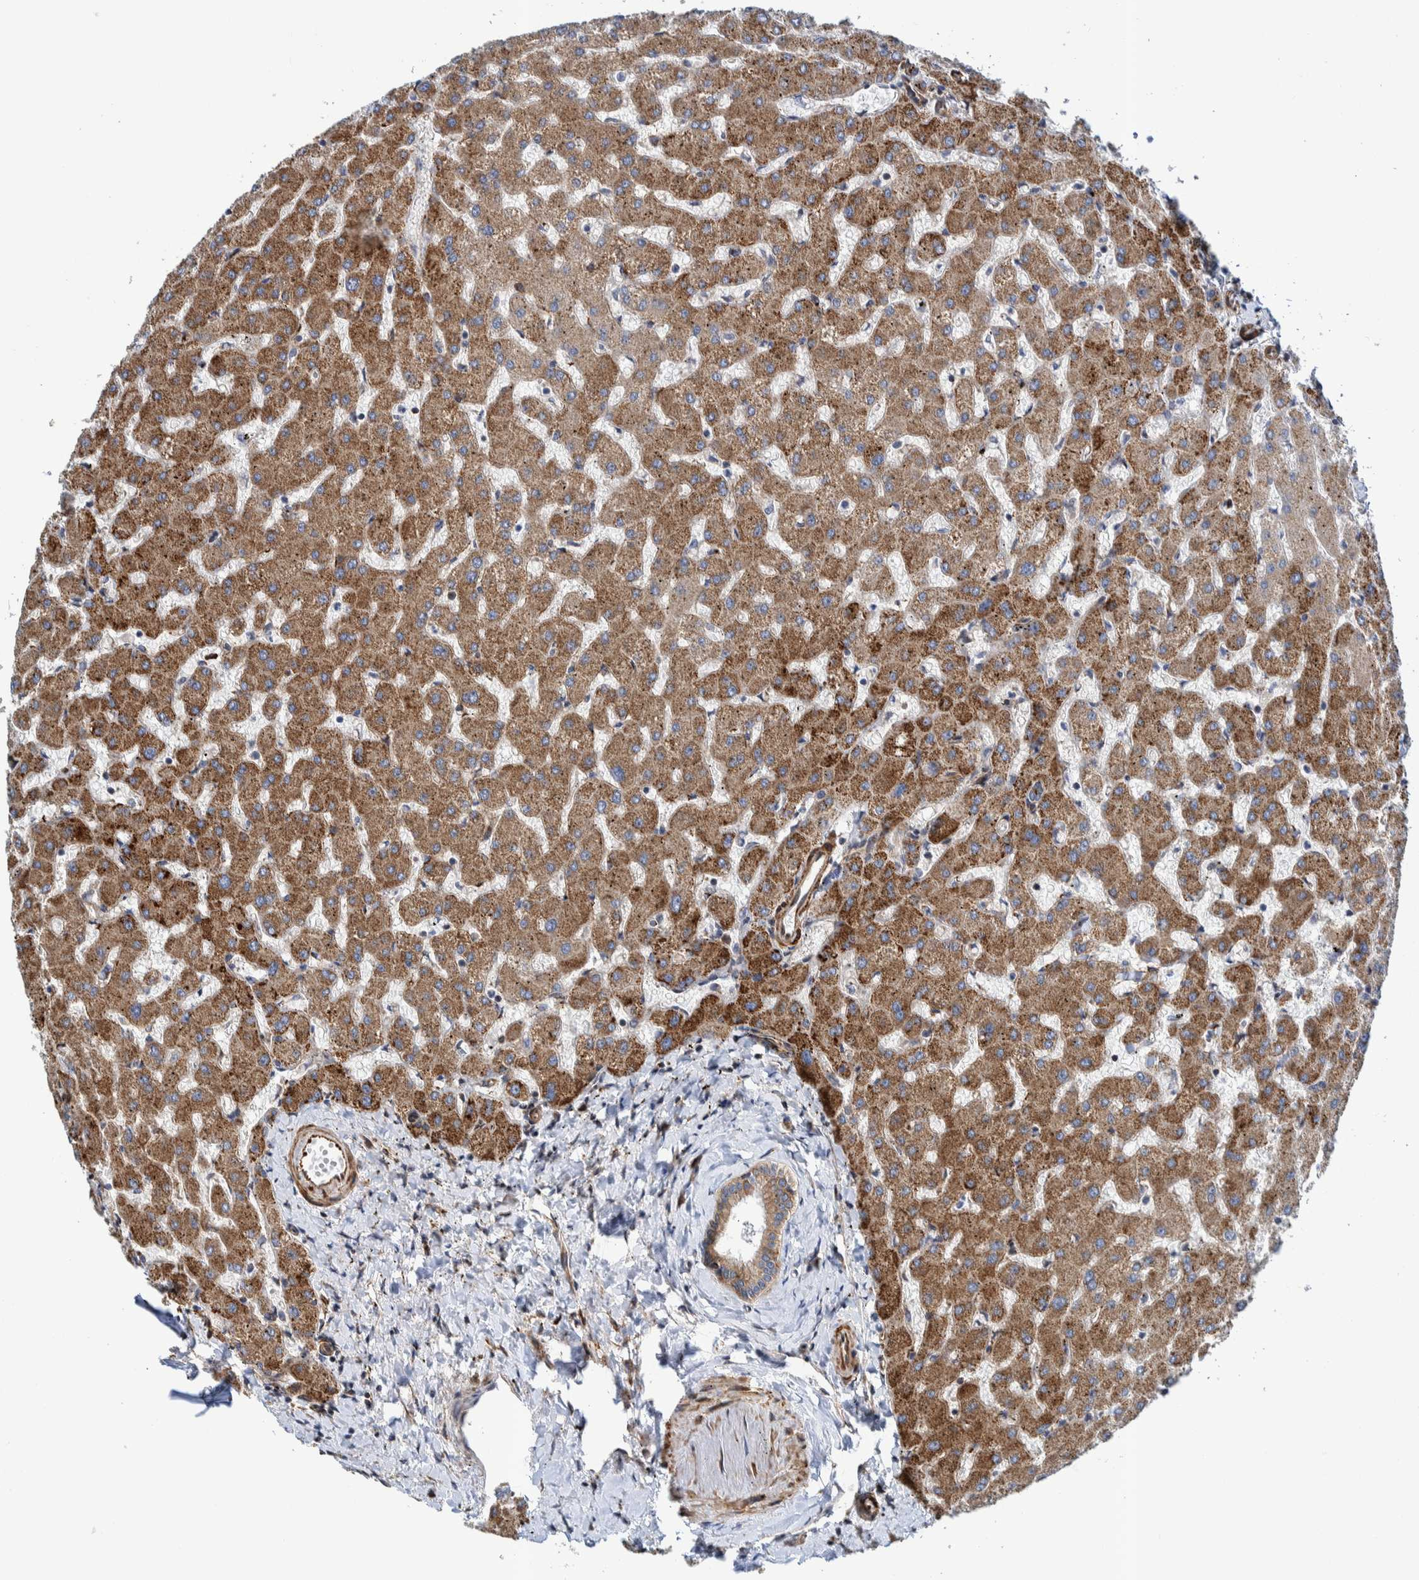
{"staining": {"intensity": "moderate", "quantity": ">75%", "location": "cytoplasmic/membranous"}, "tissue": "liver", "cell_type": "Cholangiocytes", "image_type": "normal", "snomed": [{"axis": "morphology", "description": "Normal tissue, NOS"}, {"axis": "topography", "description": "Liver"}], "caption": "High-power microscopy captured an immunohistochemistry image of benign liver, revealing moderate cytoplasmic/membranous staining in approximately >75% of cholangiocytes.", "gene": "CCDC57", "patient": {"sex": "female", "age": 63}}